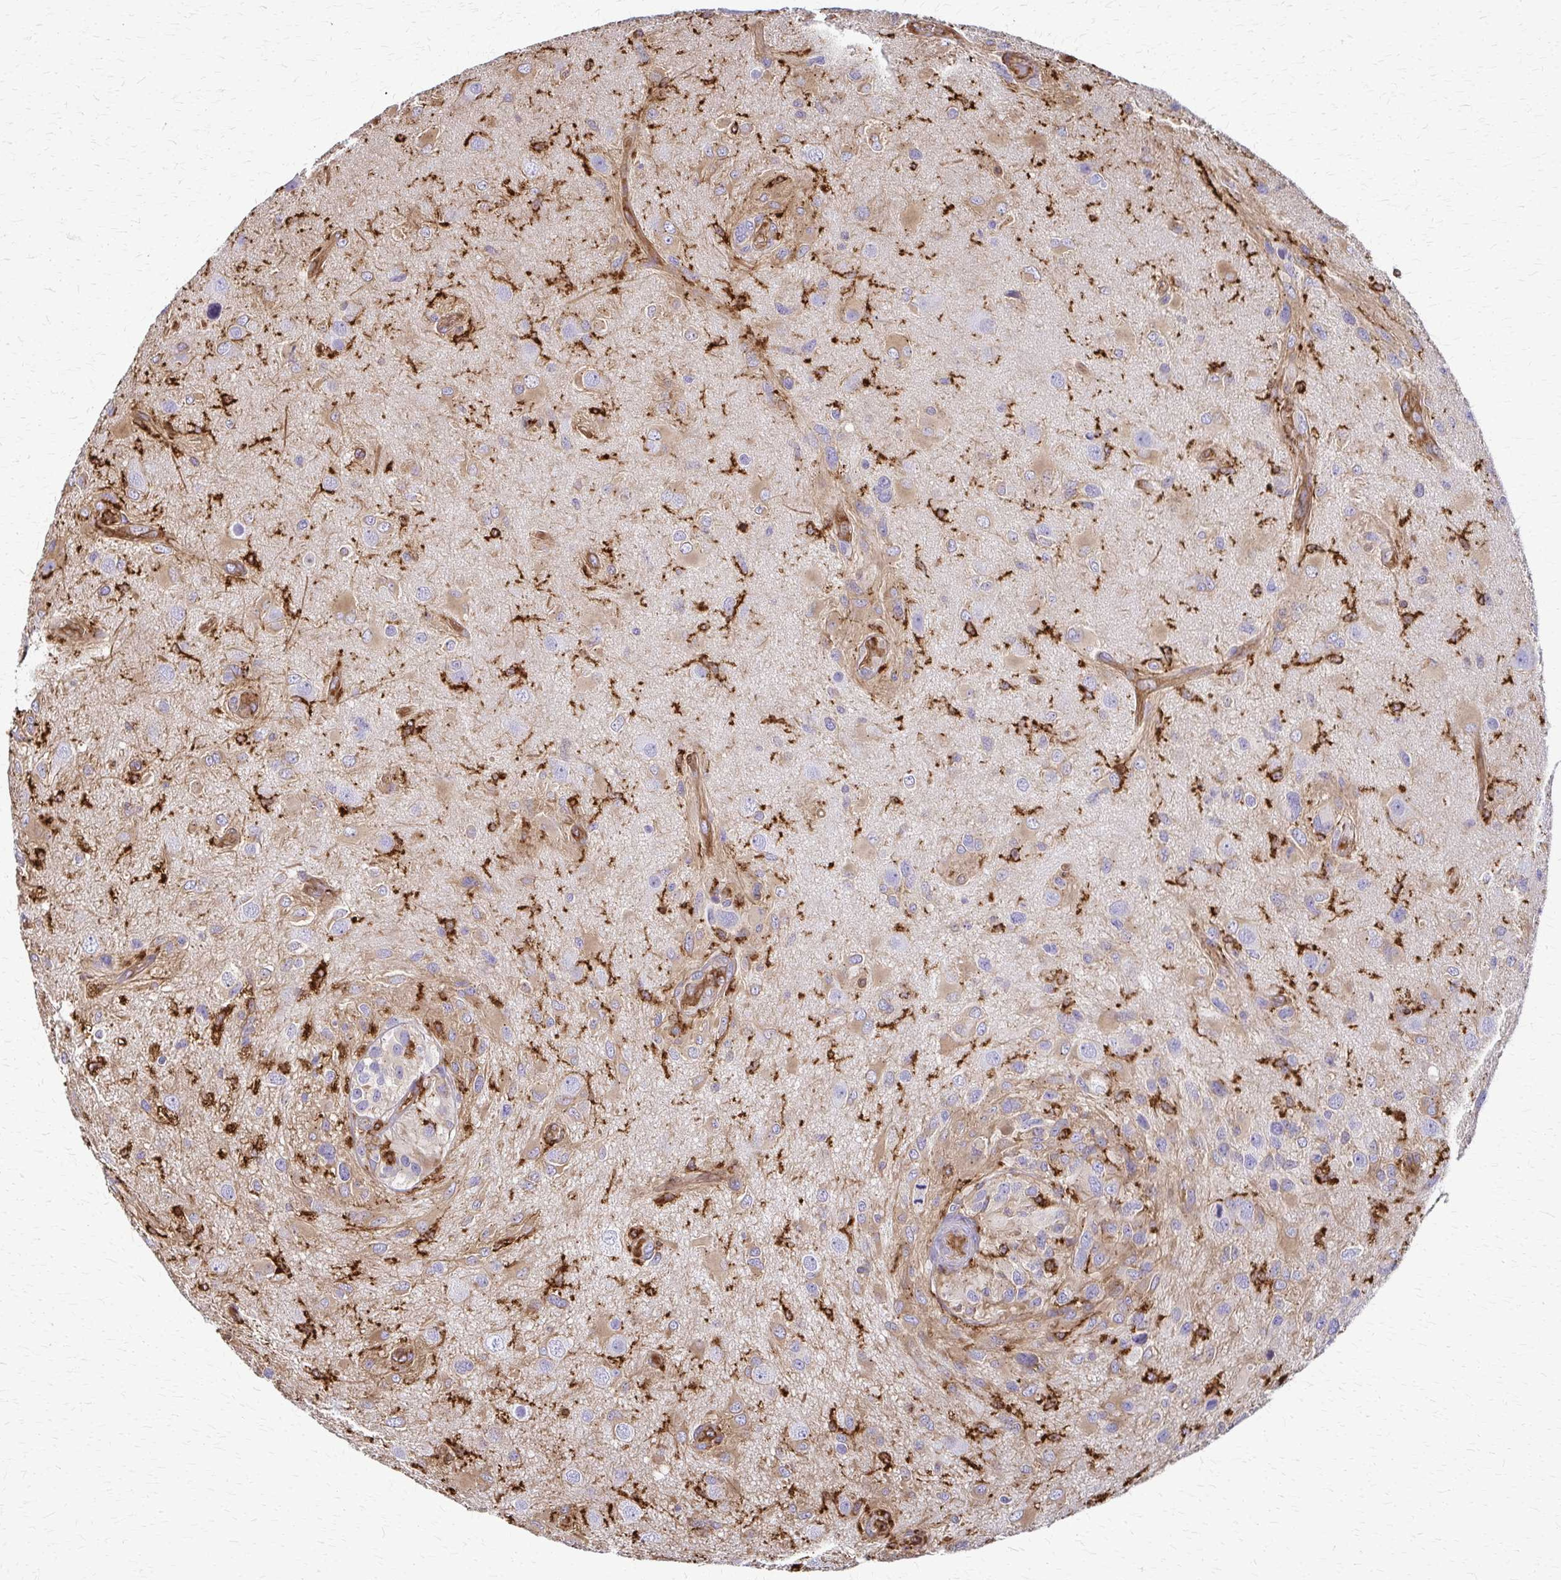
{"staining": {"intensity": "moderate", "quantity": ">75%", "location": "cytoplasmic/membranous"}, "tissue": "glioma", "cell_type": "Tumor cells", "image_type": "cancer", "snomed": [{"axis": "morphology", "description": "Glioma, malignant, High grade"}, {"axis": "topography", "description": "Brain"}], "caption": "High-grade glioma (malignant) stained for a protein (brown) displays moderate cytoplasmic/membranous positive staining in approximately >75% of tumor cells.", "gene": "WASF2", "patient": {"sex": "male", "age": 53}}